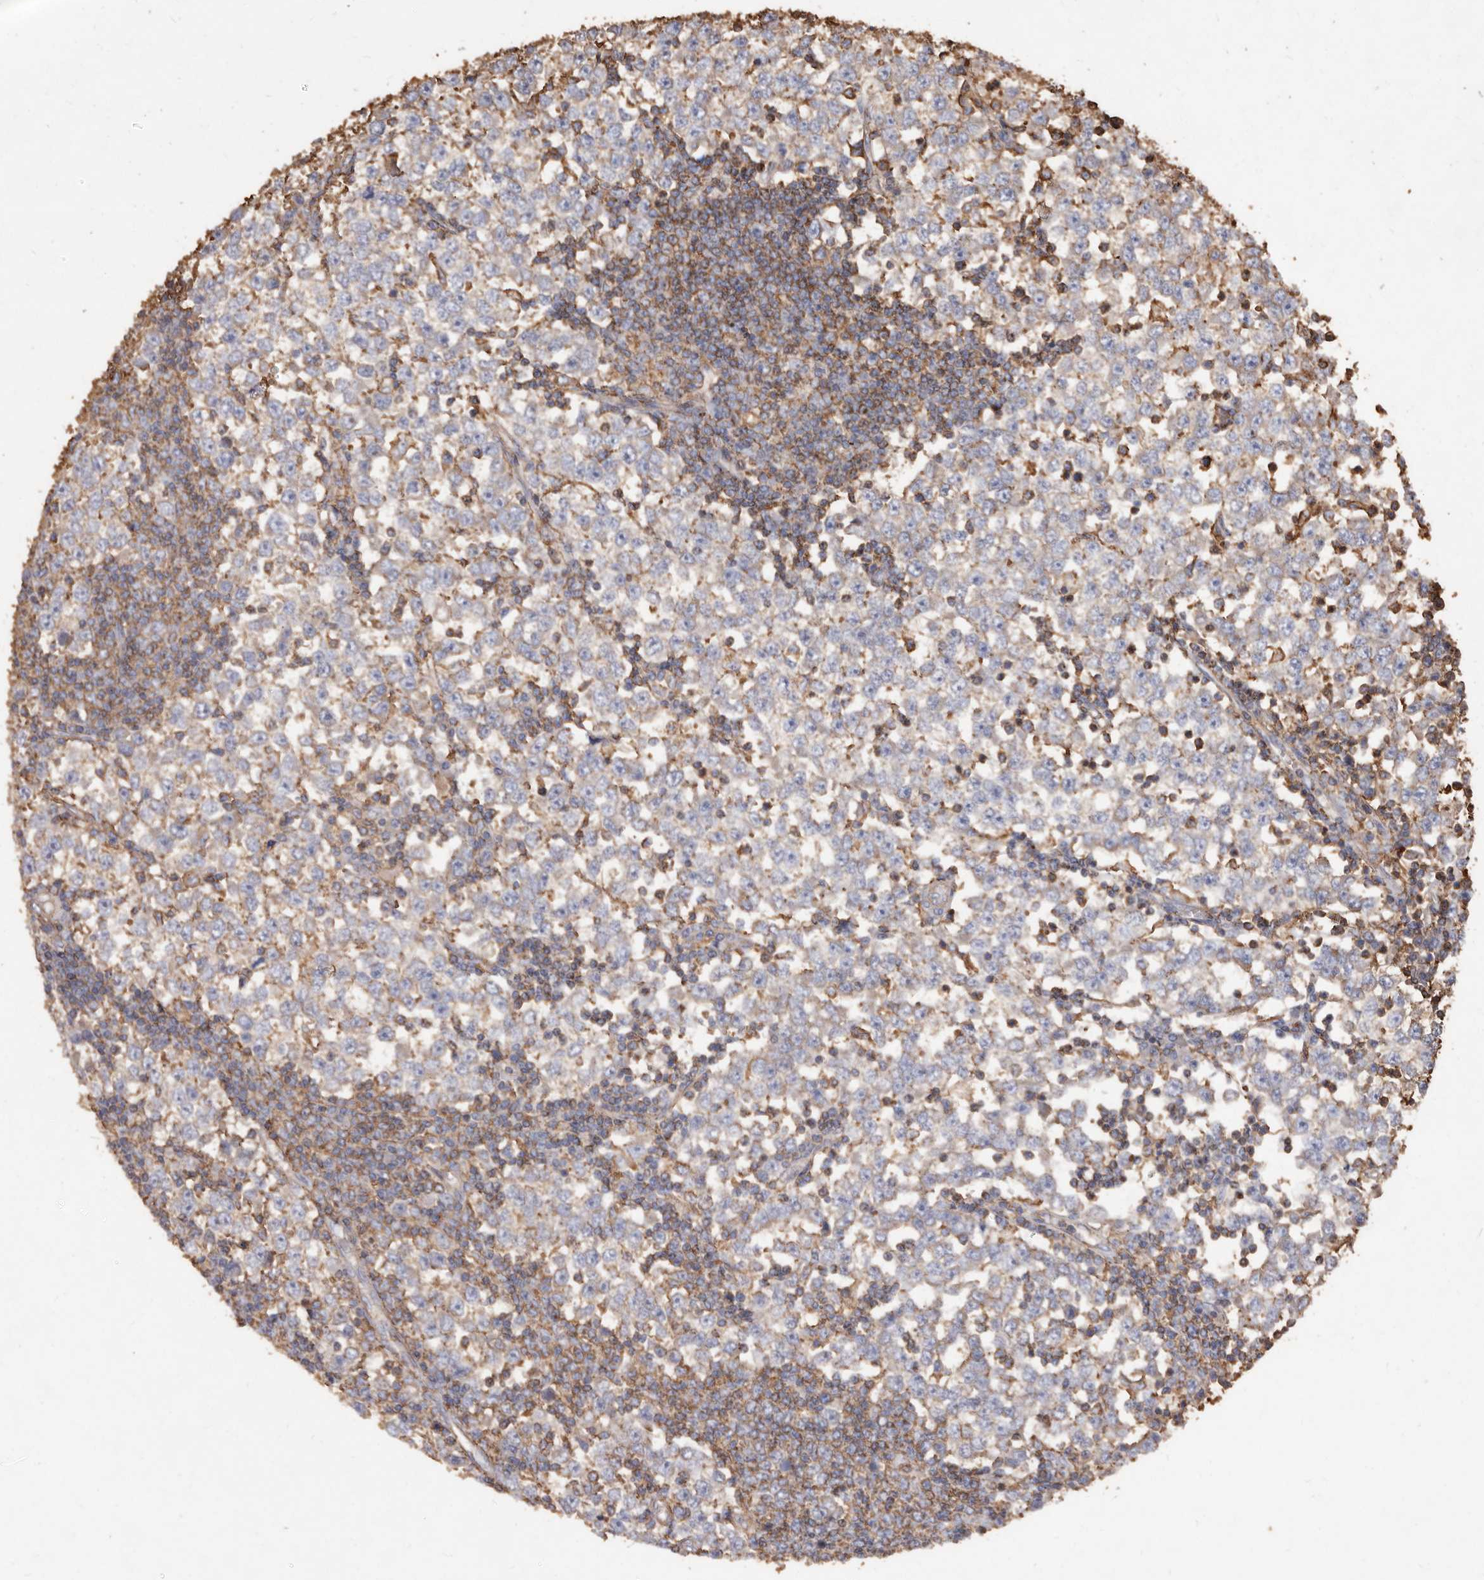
{"staining": {"intensity": "moderate", "quantity": "<25%", "location": "cytoplasmic/membranous"}, "tissue": "testis cancer", "cell_type": "Tumor cells", "image_type": "cancer", "snomed": [{"axis": "morphology", "description": "Seminoma, NOS"}, {"axis": "topography", "description": "Testis"}], "caption": "Moderate cytoplasmic/membranous positivity for a protein is present in about <25% of tumor cells of testis cancer using IHC.", "gene": "COQ8B", "patient": {"sex": "male", "age": 65}}